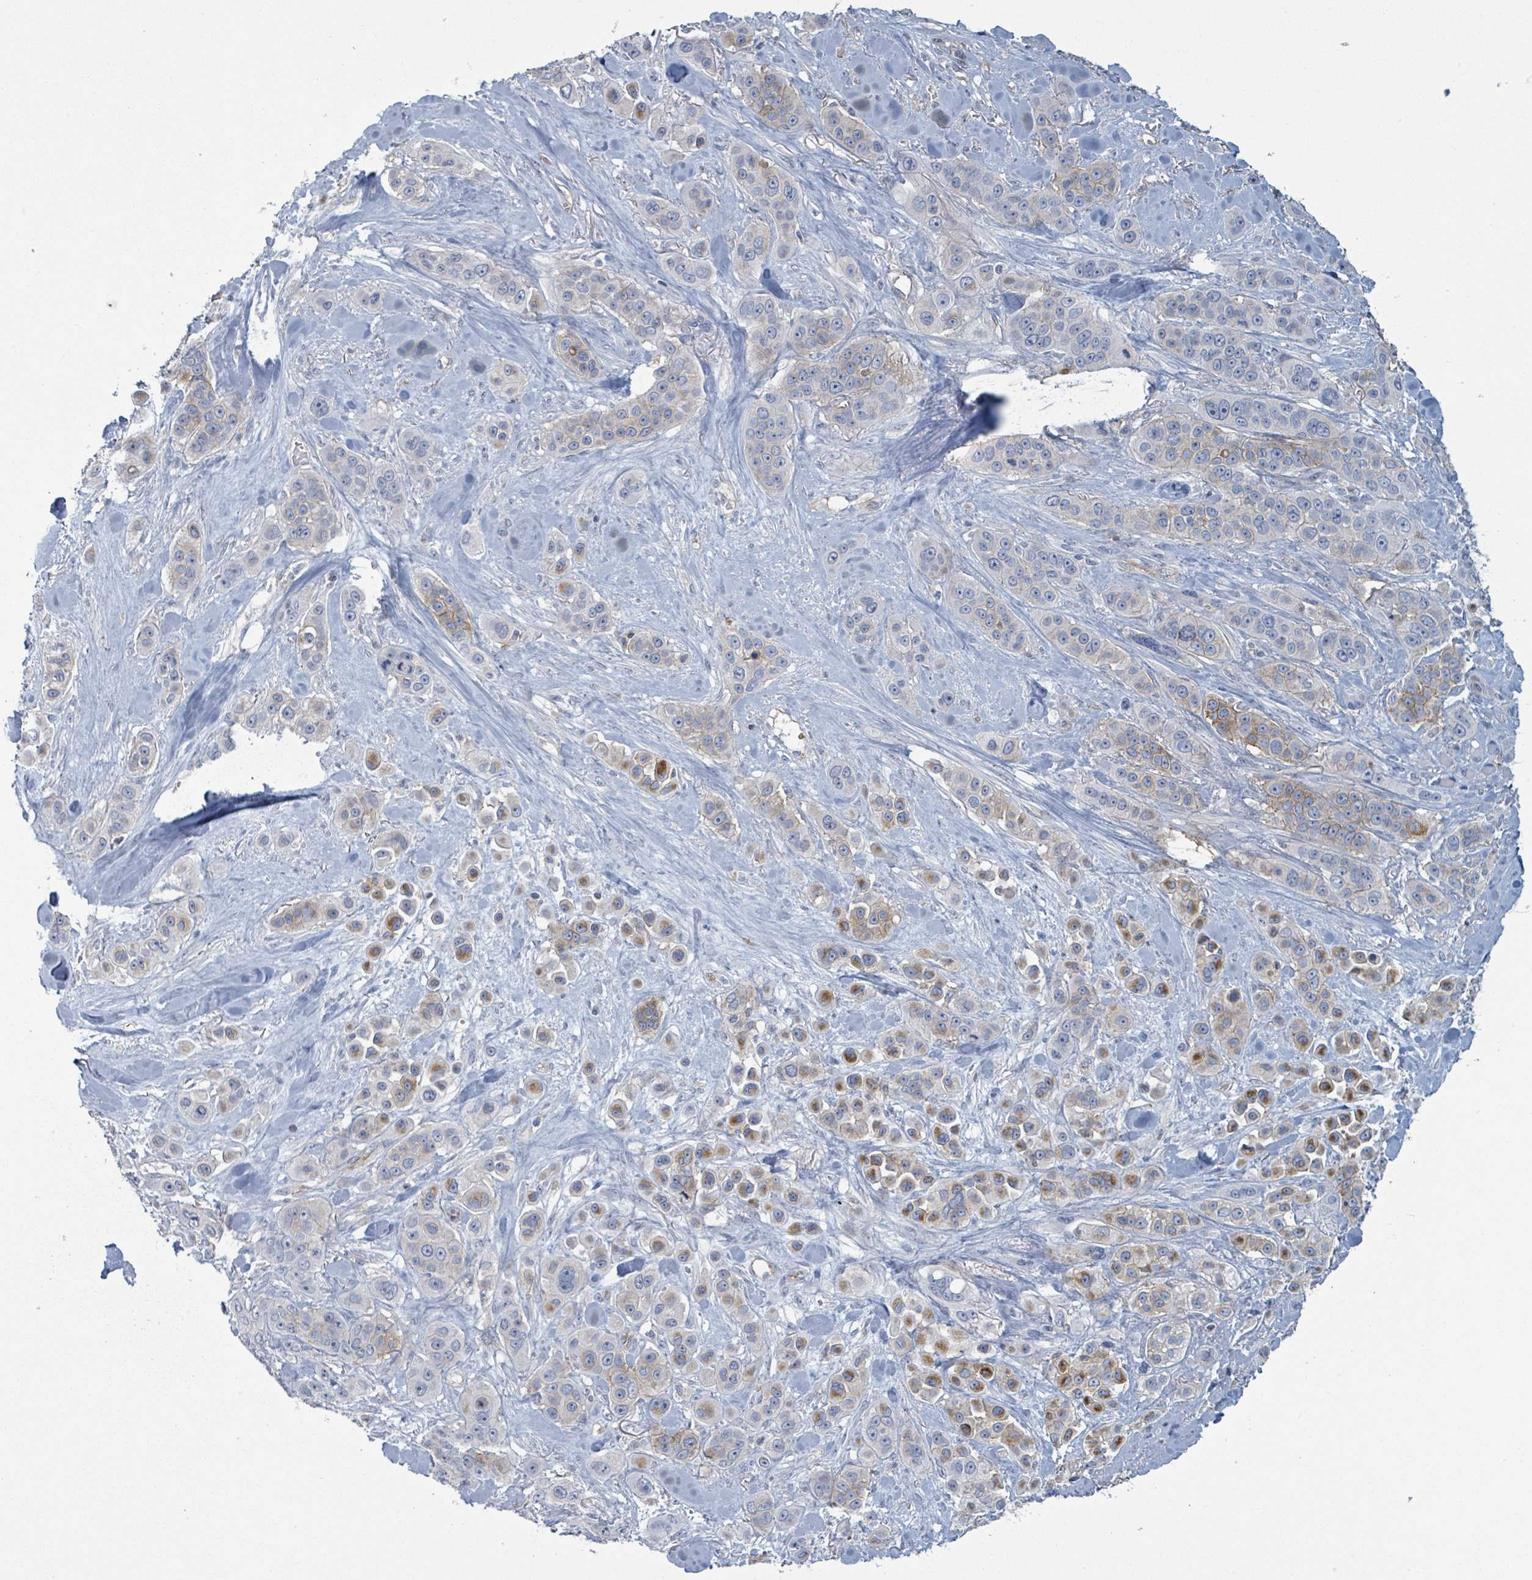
{"staining": {"intensity": "moderate", "quantity": "<25%", "location": "cytoplasmic/membranous"}, "tissue": "skin cancer", "cell_type": "Tumor cells", "image_type": "cancer", "snomed": [{"axis": "morphology", "description": "Squamous cell carcinoma, NOS"}, {"axis": "topography", "description": "Skin"}], "caption": "Protein positivity by IHC reveals moderate cytoplasmic/membranous expression in approximately <25% of tumor cells in skin squamous cell carcinoma.", "gene": "TNFRSF14", "patient": {"sex": "male", "age": 67}}